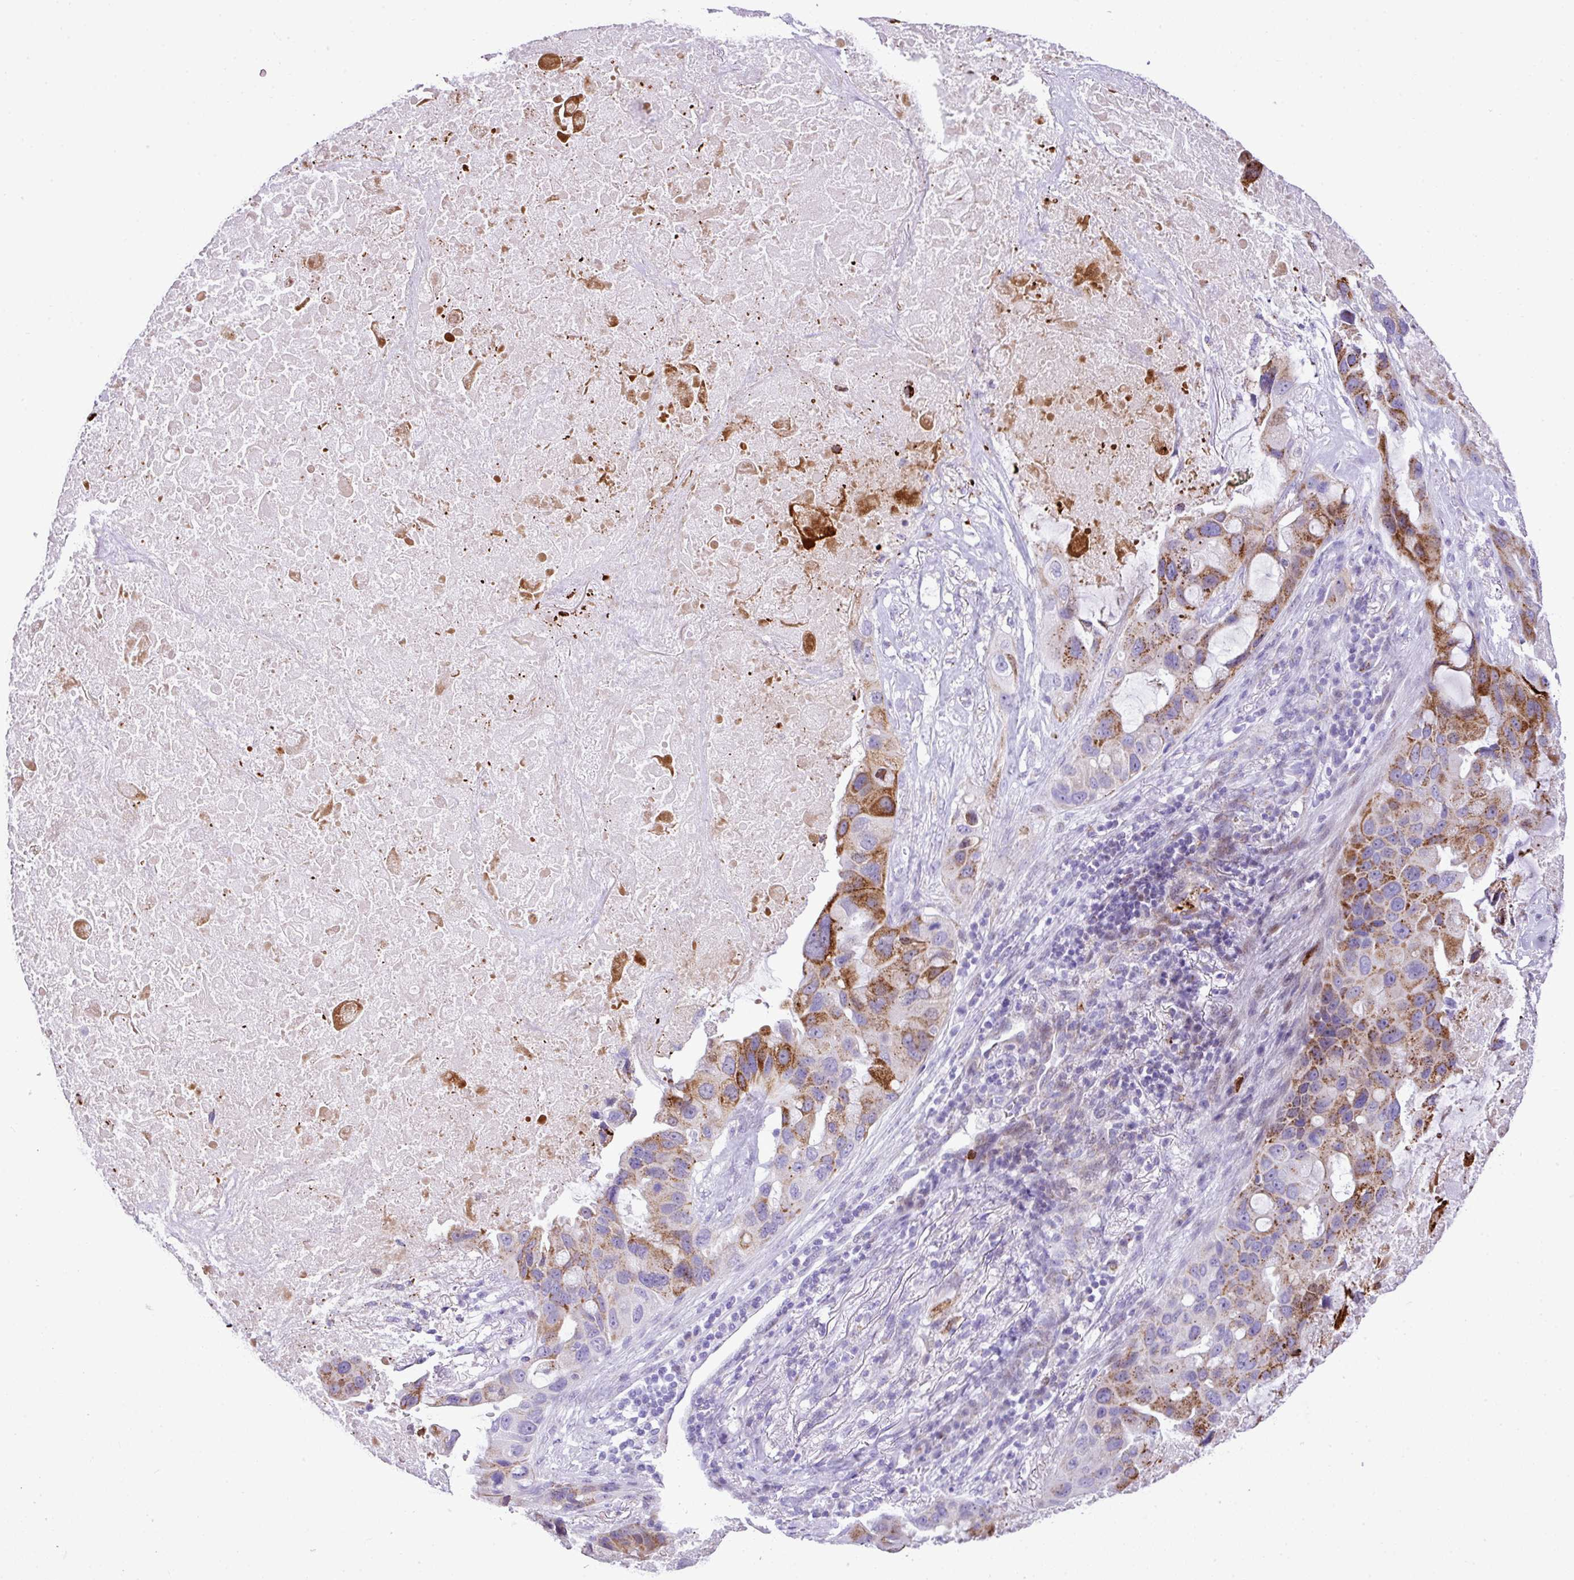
{"staining": {"intensity": "moderate", "quantity": "25%-75%", "location": "cytoplasmic/membranous"}, "tissue": "lung cancer", "cell_type": "Tumor cells", "image_type": "cancer", "snomed": [{"axis": "morphology", "description": "Squamous cell carcinoma, NOS"}, {"axis": "topography", "description": "Lung"}], "caption": "Immunohistochemical staining of human lung cancer demonstrates moderate cytoplasmic/membranous protein positivity in about 25%-75% of tumor cells. The protein of interest is stained brown, and the nuclei are stained in blue (DAB IHC with brightfield microscopy, high magnification).", "gene": "RCAN2", "patient": {"sex": "female", "age": 73}}